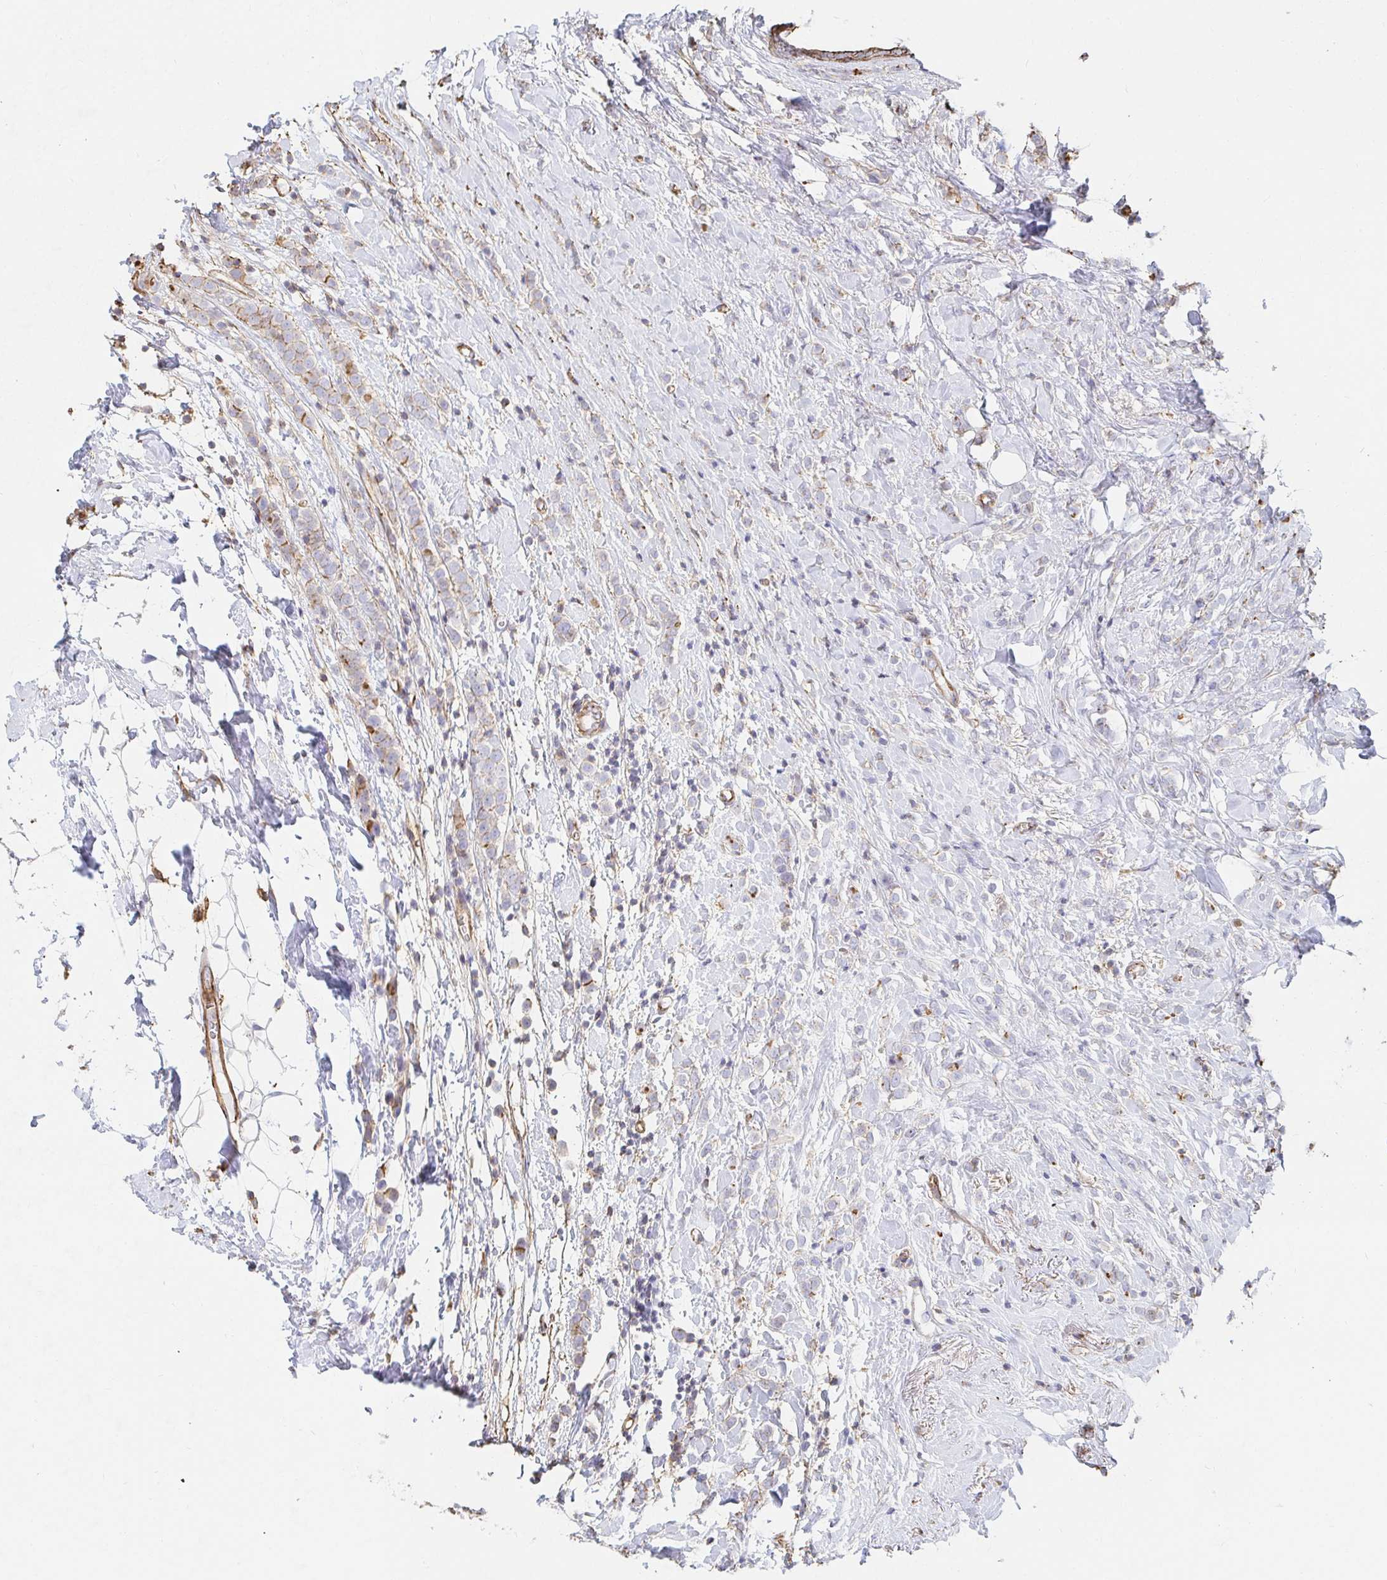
{"staining": {"intensity": "negative", "quantity": "none", "location": "none"}, "tissue": "breast cancer", "cell_type": "Tumor cells", "image_type": "cancer", "snomed": [{"axis": "morphology", "description": "Lobular carcinoma"}, {"axis": "topography", "description": "Breast"}], "caption": "There is no significant positivity in tumor cells of breast cancer (lobular carcinoma).", "gene": "PTPN14", "patient": {"sex": "female", "age": 49}}